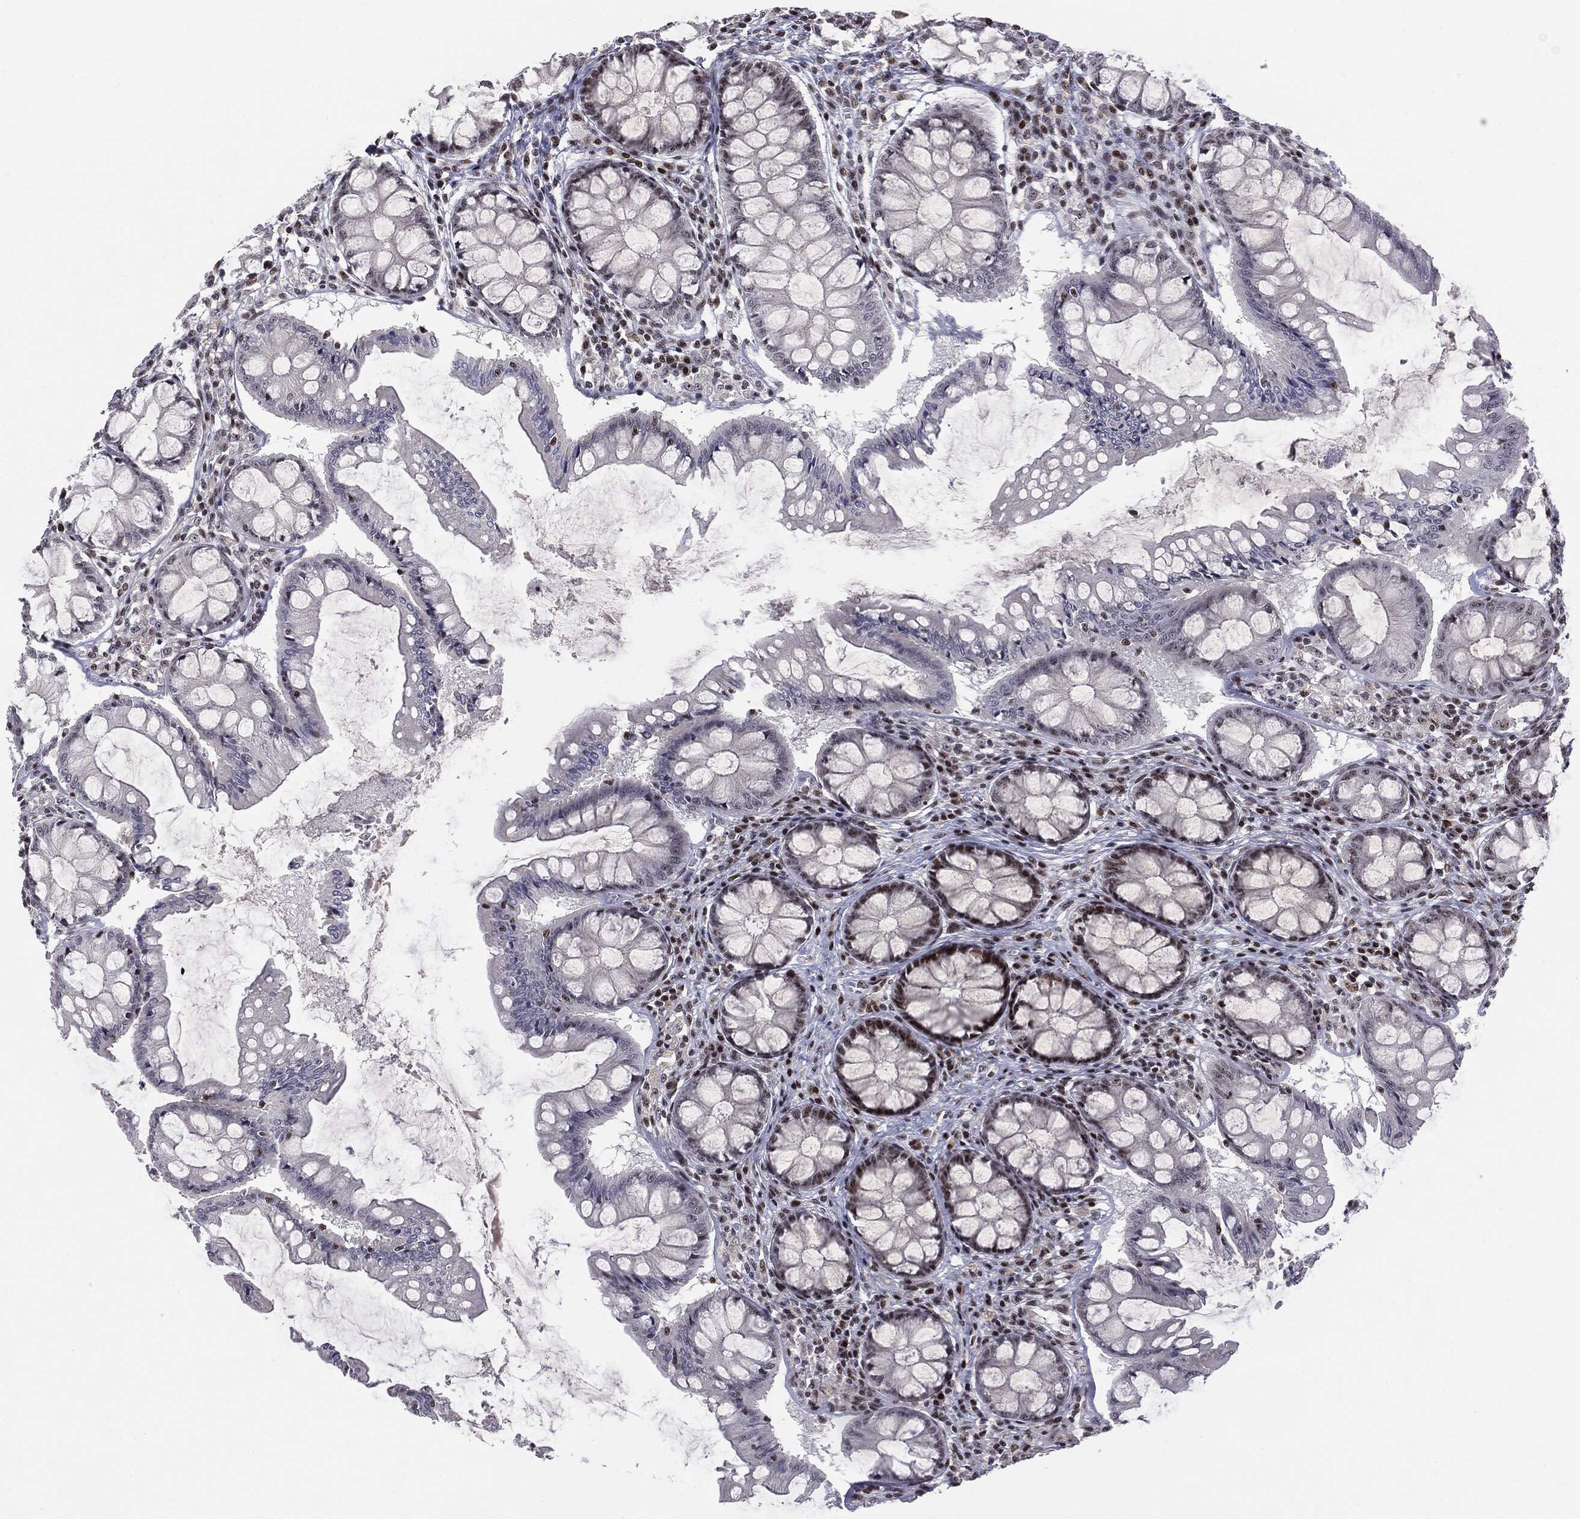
{"staining": {"intensity": "negative", "quantity": "none", "location": "none"}, "tissue": "colon", "cell_type": "Endothelial cells", "image_type": "normal", "snomed": [{"axis": "morphology", "description": "Normal tissue, NOS"}, {"axis": "topography", "description": "Colon"}], "caption": "Endothelial cells are negative for brown protein staining in benign colon. (Immunohistochemistry, brightfield microscopy, high magnification).", "gene": "MDC1", "patient": {"sex": "female", "age": 65}}